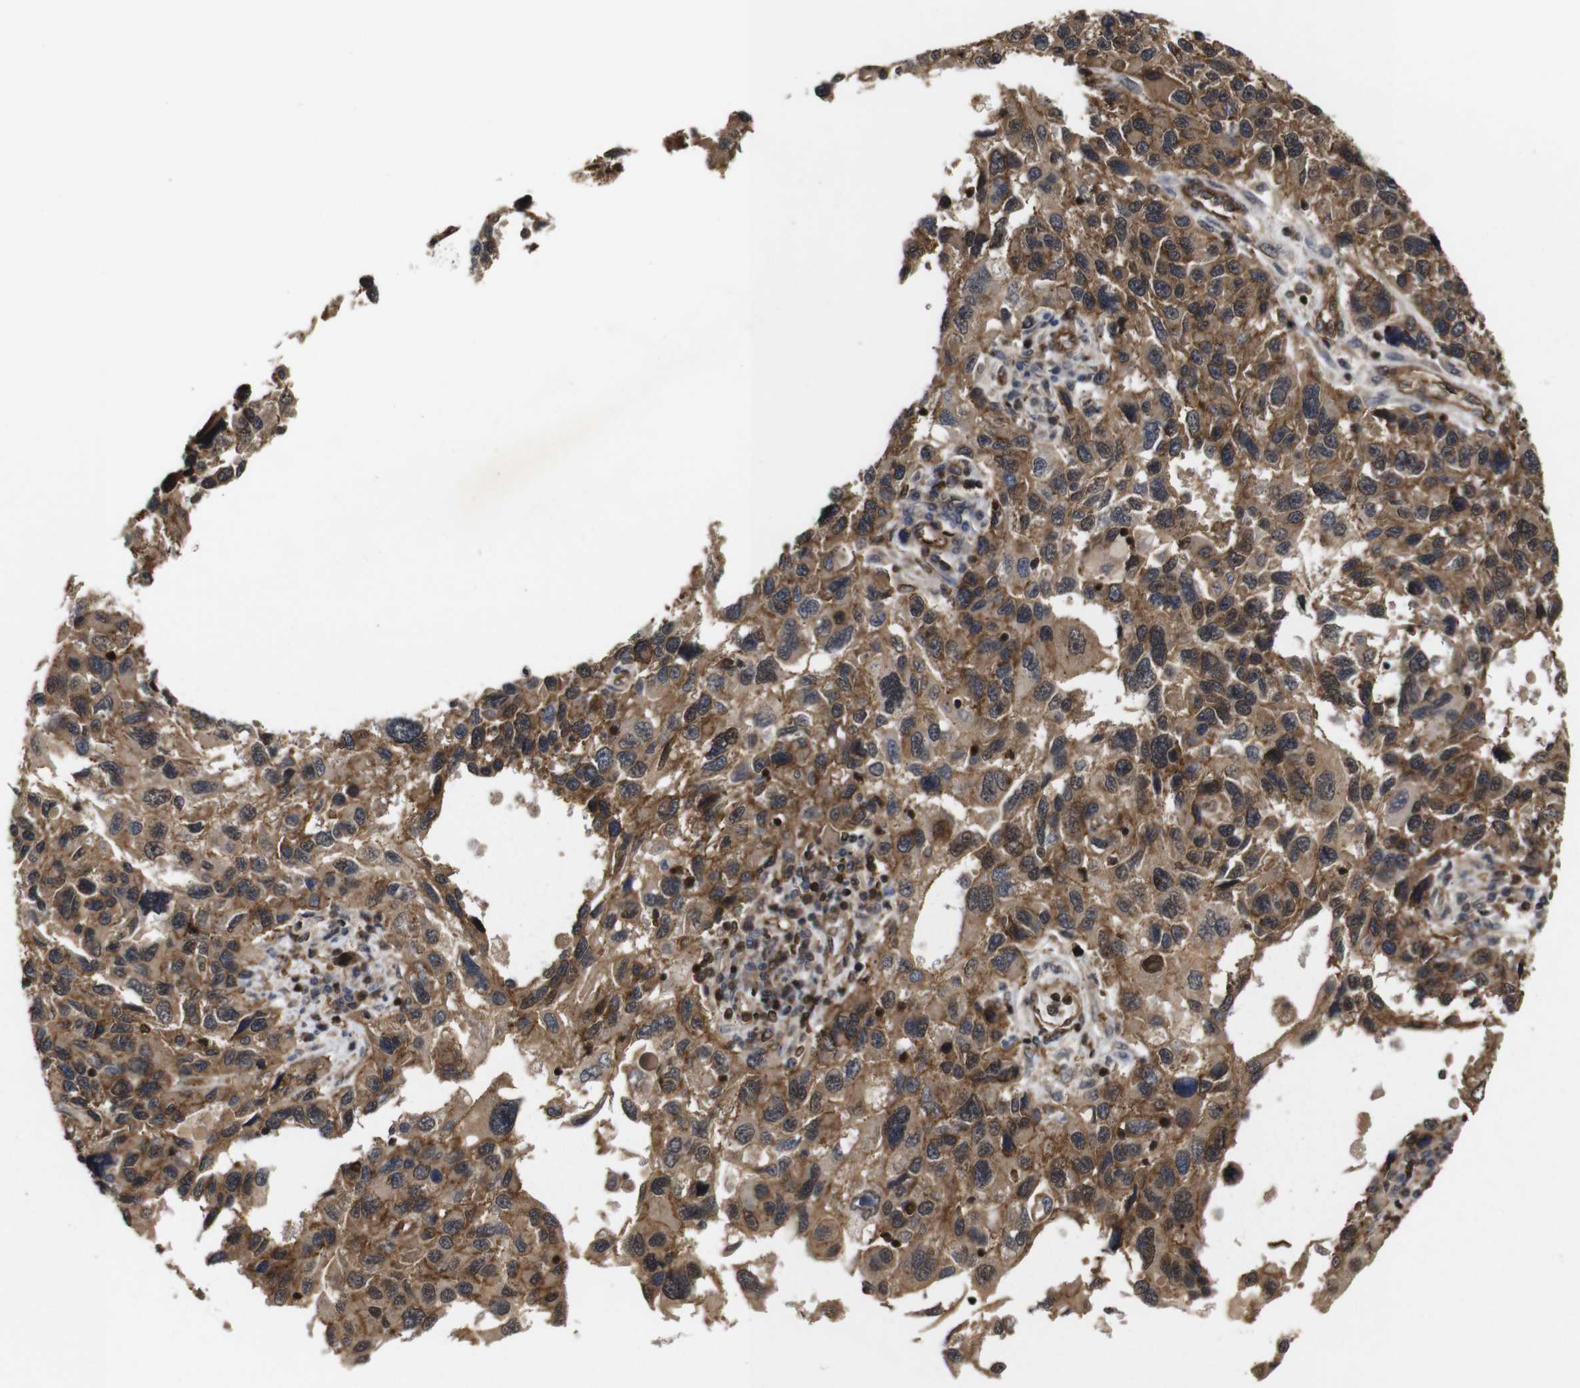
{"staining": {"intensity": "moderate", "quantity": ">75%", "location": "cytoplasmic/membranous"}, "tissue": "melanoma", "cell_type": "Tumor cells", "image_type": "cancer", "snomed": [{"axis": "morphology", "description": "Malignant melanoma, NOS"}, {"axis": "topography", "description": "Skin"}], "caption": "Human melanoma stained with a protein marker exhibits moderate staining in tumor cells.", "gene": "NANOS1", "patient": {"sex": "male", "age": 53}}